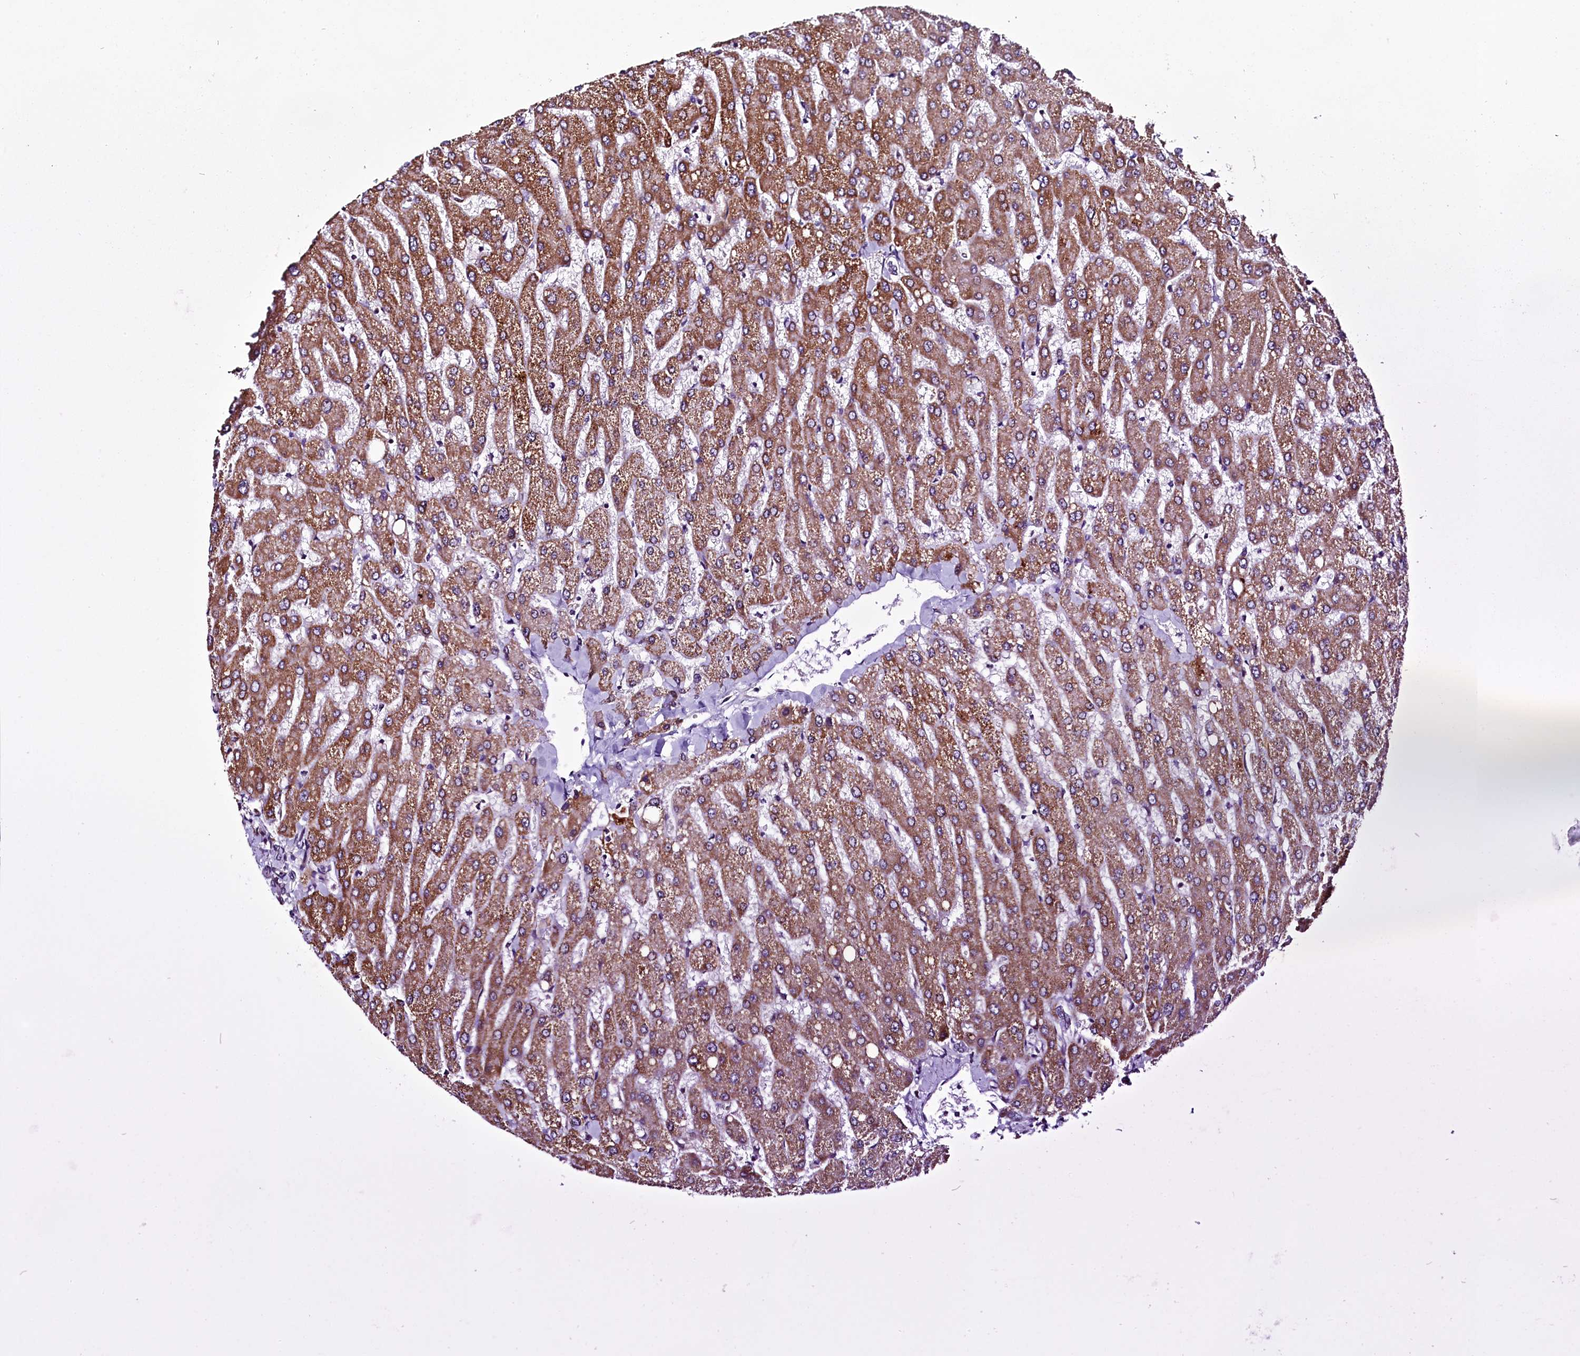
{"staining": {"intensity": "negative", "quantity": "none", "location": "none"}, "tissue": "liver", "cell_type": "Cholangiocytes", "image_type": "normal", "snomed": [{"axis": "morphology", "description": "Normal tissue, NOS"}, {"axis": "topography", "description": "Liver"}], "caption": "The immunohistochemistry (IHC) photomicrograph has no significant positivity in cholangiocytes of liver.", "gene": "RPUSD2", "patient": {"sex": "male", "age": 55}}